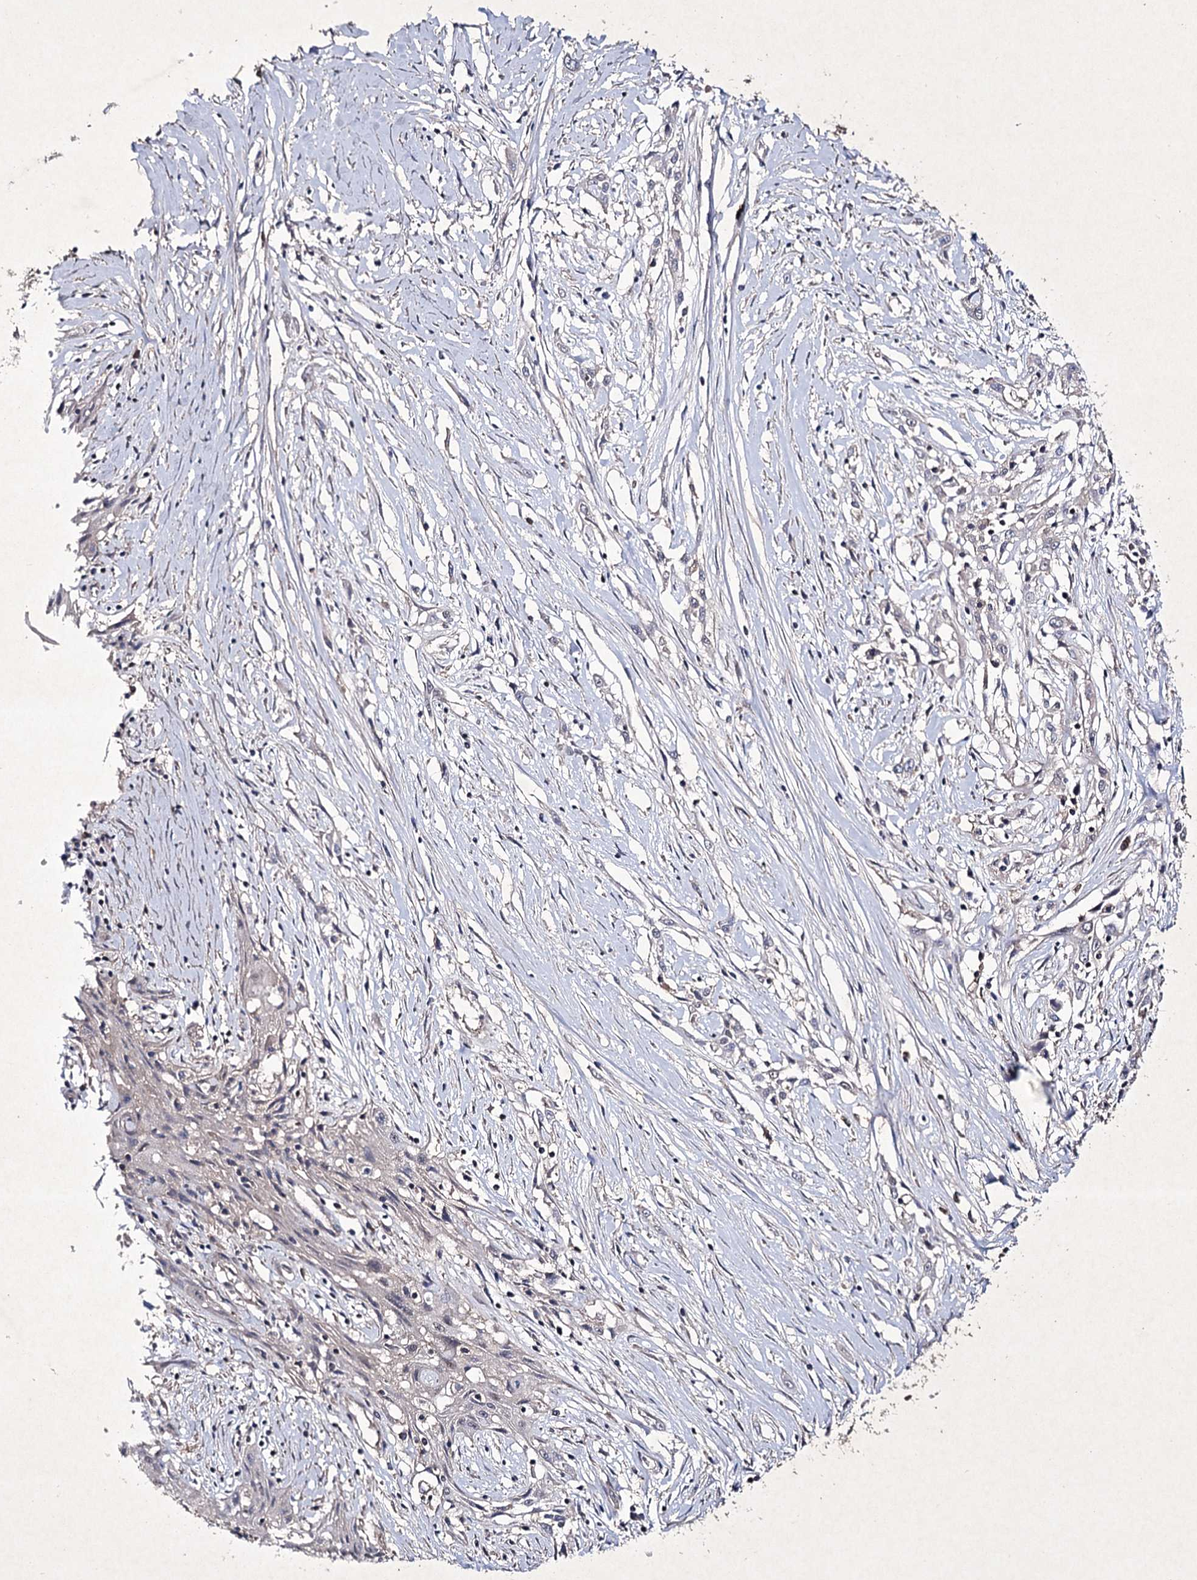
{"staining": {"intensity": "negative", "quantity": "none", "location": "none"}, "tissue": "skin cancer", "cell_type": "Tumor cells", "image_type": "cancer", "snomed": [{"axis": "morphology", "description": "Squamous cell carcinoma, NOS"}, {"axis": "morphology", "description": "Squamous cell carcinoma, metastatic, NOS"}, {"axis": "topography", "description": "Skin"}, {"axis": "topography", "description": "Lymph node"}], "caption": "High magnification brightfield microscopy of metastatic squamous cell carcinoma (skin) stained with DAB (3,3'-diaminobenzidine) (brown) and counterstained with hematoxylin (blue): tumor cells show no significant expression.", "gene": "SEMA4G", "patient": {"sex": "male", "age": 75}}